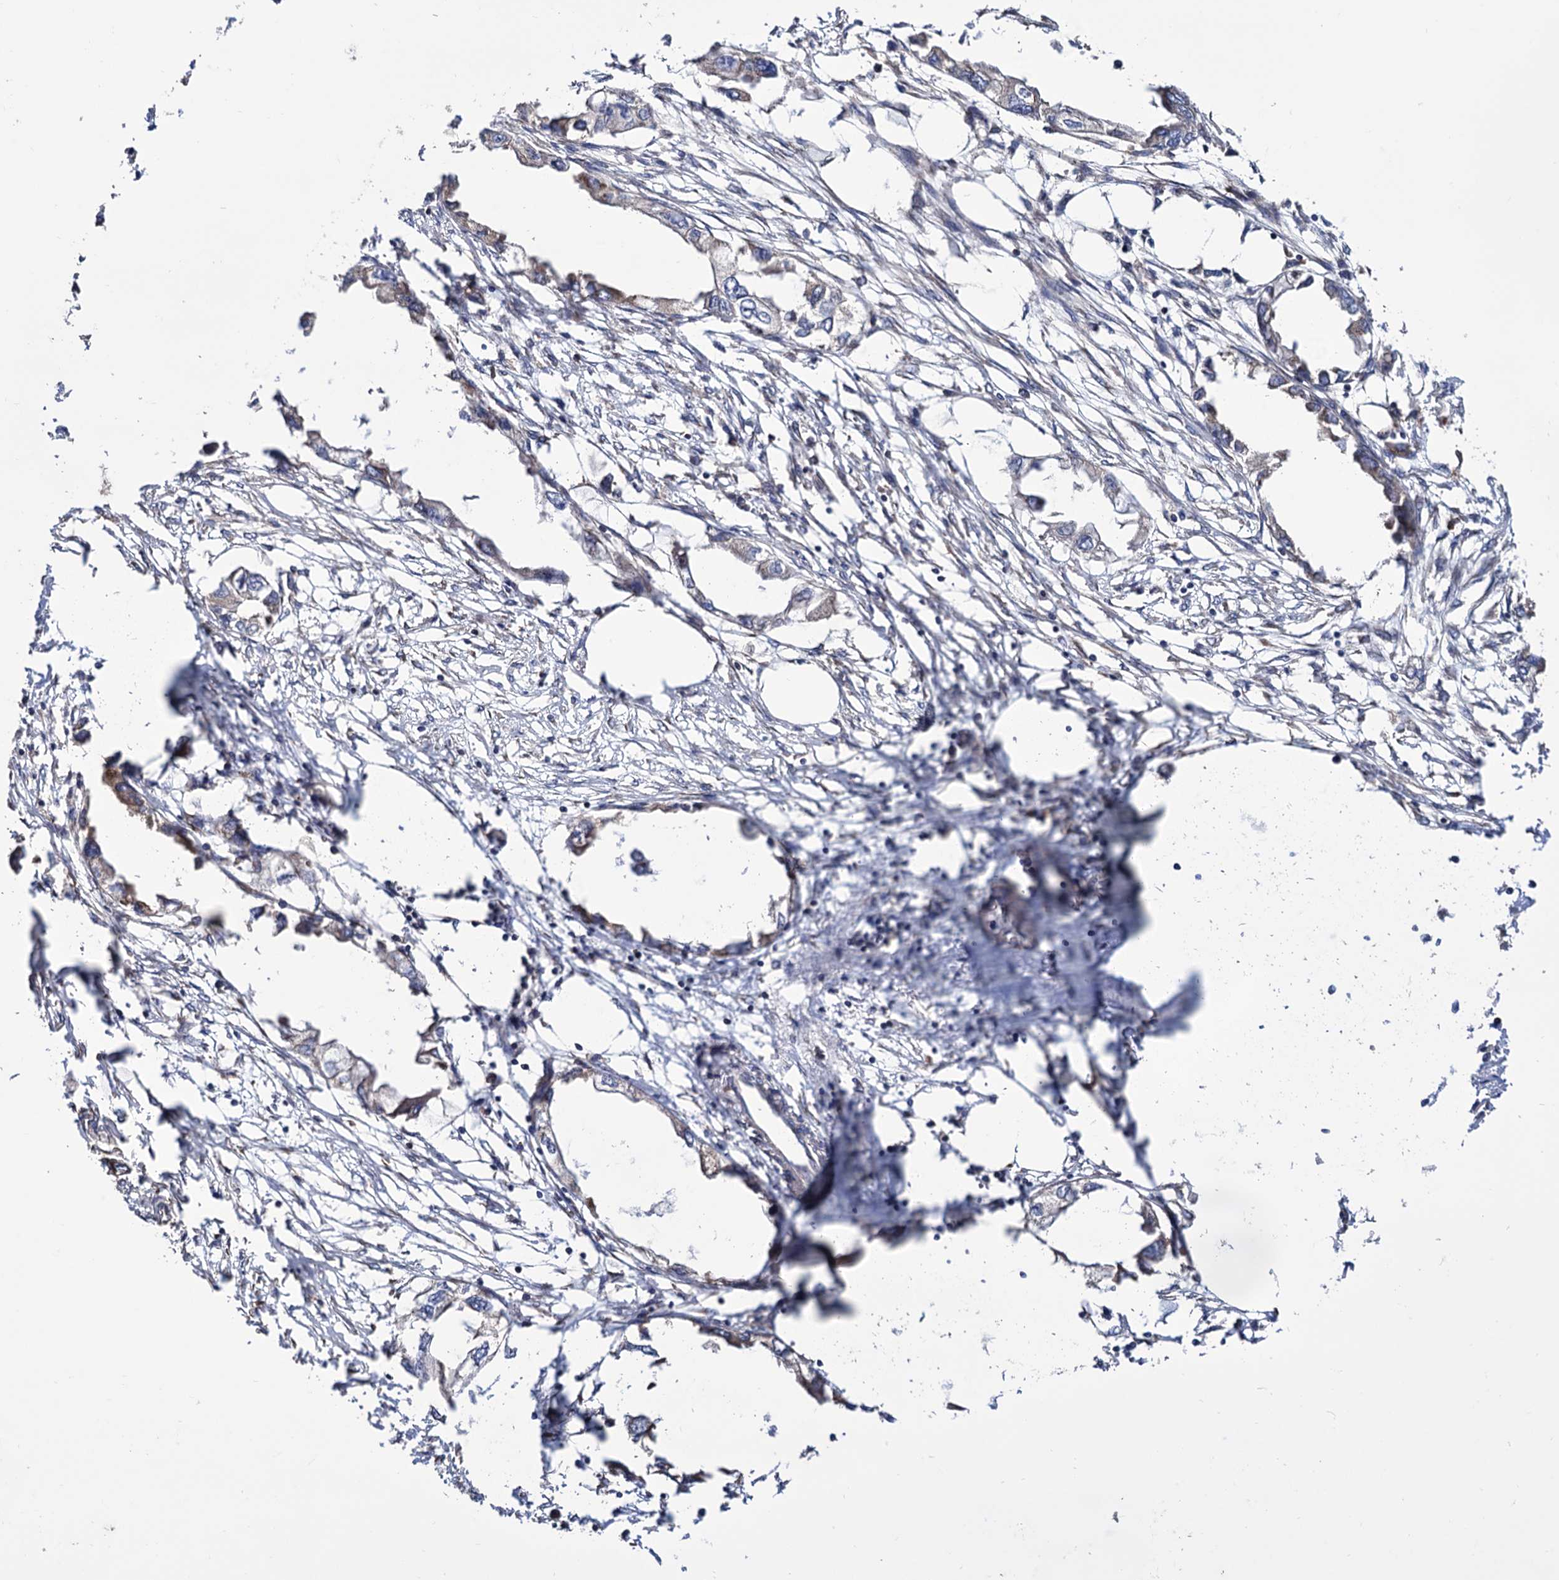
{"staining": {"intensity": "negative", "quantity": "none", "location": "none"}, "tissue": "endometrial cancer", "cell_type": "Tumor cells", "image_type": "cancer", "snomed": [{"axis": "morphology", "description": "Adenocarcinoma, NOS"}, {"axis": "morphology", "description": "Adenocarcinoma, metastatic, NOS"}, {"axis": "topography", "description": "Adipose tissue"}, {"axis": "topography", "description": "Endometrium"}], "caption": "A high-resolution histopathology image shows immunohistochemistry (IHC) staining of adenocarcinoma (endometrial), which exhibits no significant positivity in tumor cells.", "gene": "FERMT2", "patient": {"sex": "female", "age": 67}}